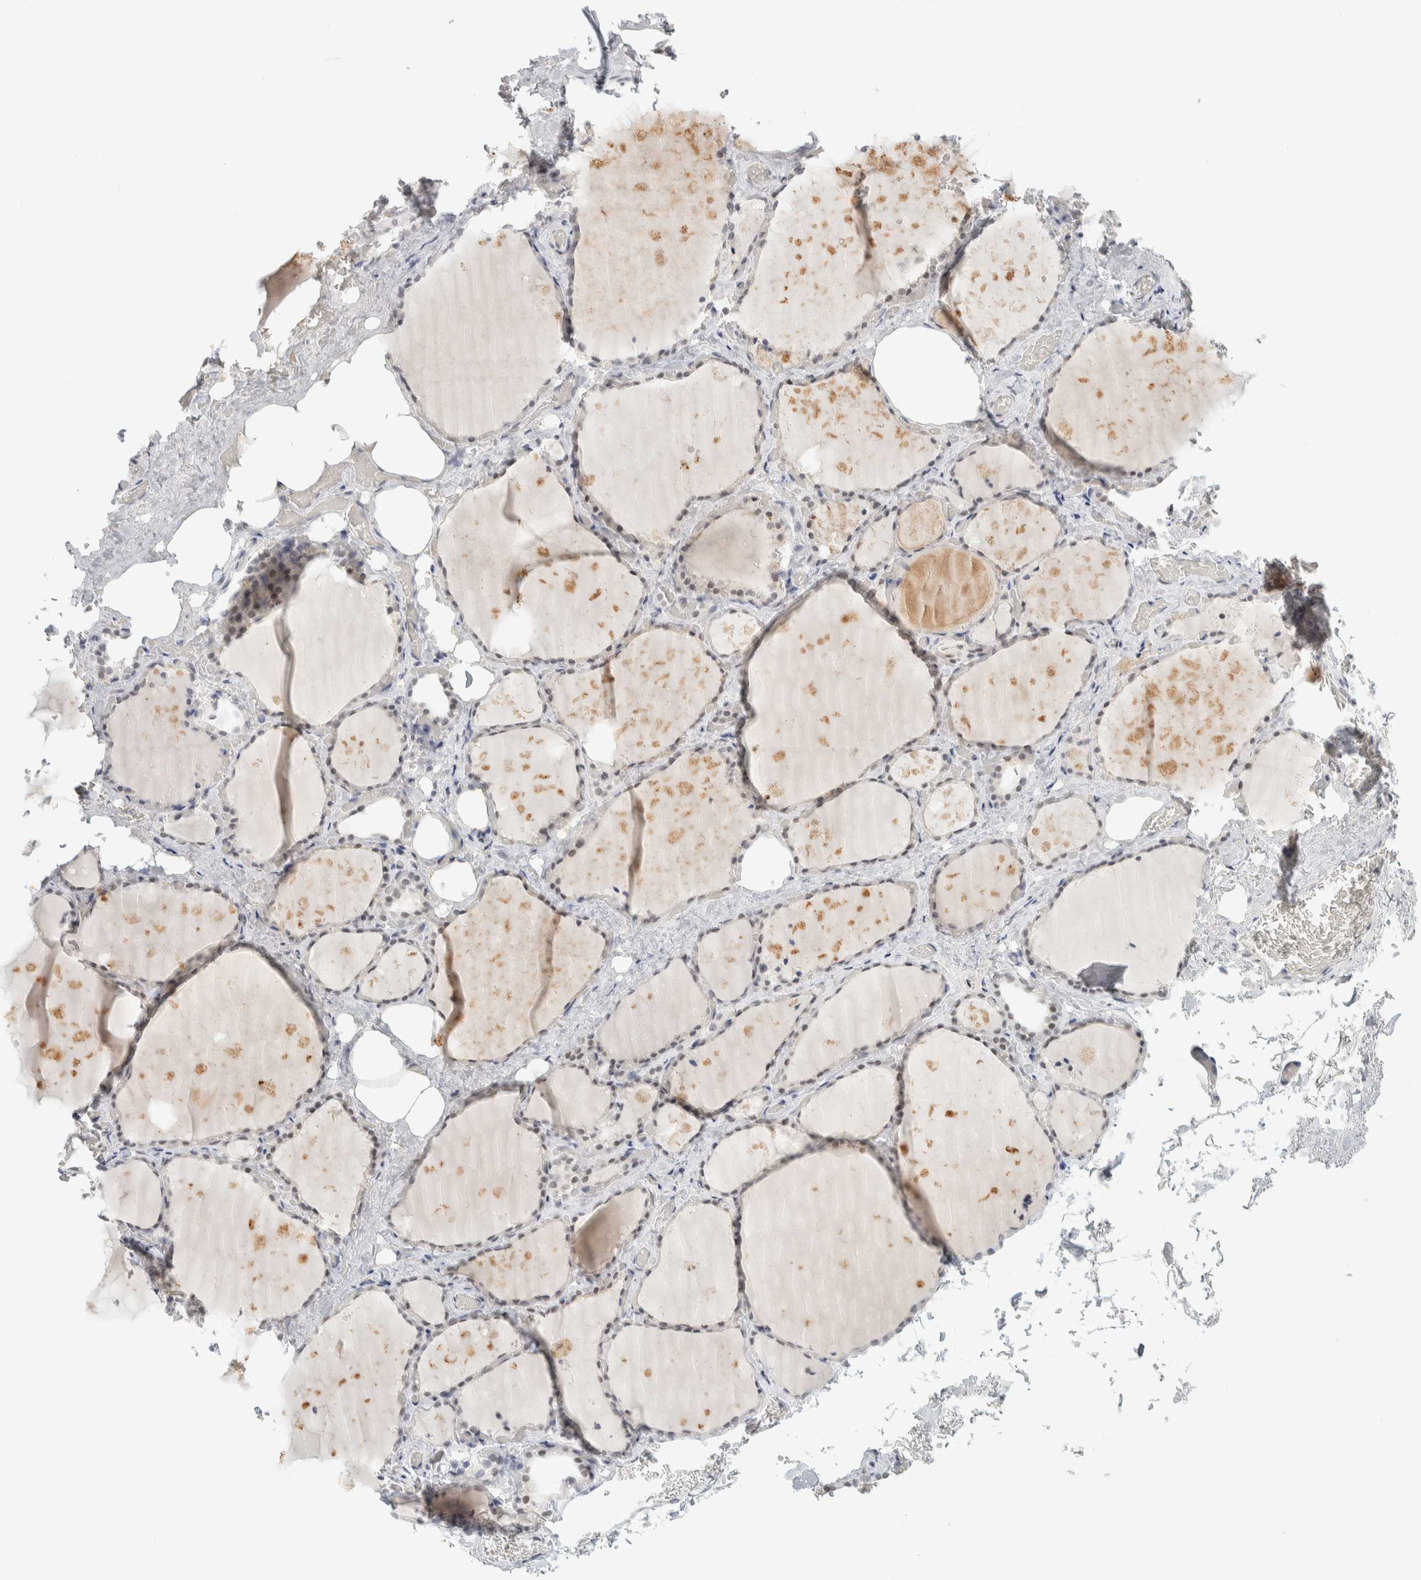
{"staining": {"intensity": "weak", "quantity": "<25%", "location": "nuclear"}, "tissue": "thyroid gland", "cell_type": "Glandular cells", "image_type": "normal", "snomed": [{"axis": "morphology", "description": "Normal tissue, NOS"}, {"axis": "topography", "description": "Thyroid gland"}], "caption": "Histopathology image shows no protein expression in glandular cells of benign thyroid gland.", "gene": "CDH17", "patient": {"sex": "male", "age": 61}}